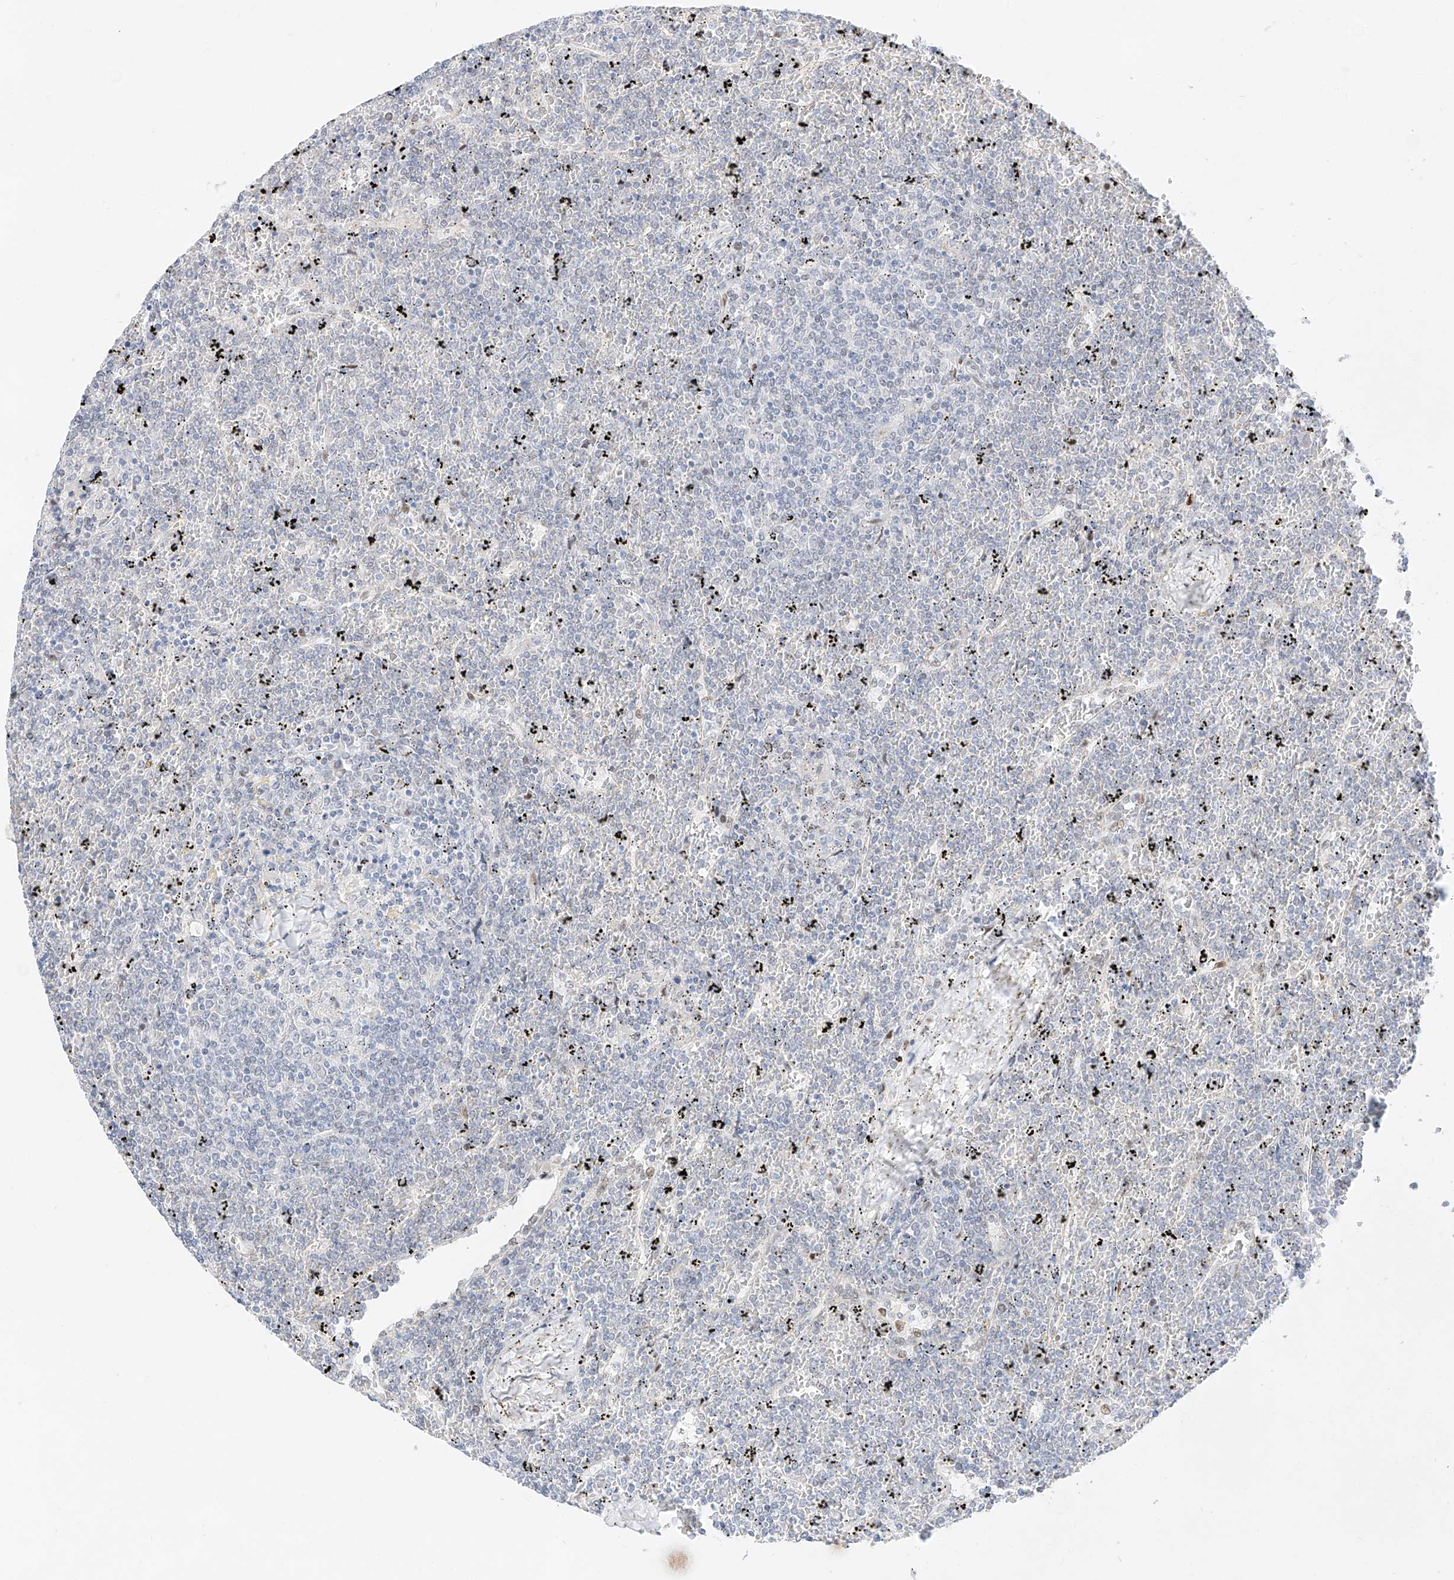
{"staining": {"intensity": "negative", "quantity": "none", "location": "none"}, "tissue": "lymphoma", "cell_type": "Tumor cells", "image_type": "cancer", "snomed": [{"axis": "morphology", "description": "Malignant lymphoma, non-Hodgkin's type, Low grade"}, {"axis": "topography", "description": "Spleen"}], "caption": "The histopathology image exhibits no staining of tumor cells in malignant lymphoma, non-Hodgkin's type (low-grade). (DAB (3,3'-diaminobenzidine) immunohistochemistry with hematoxylin counter stain).", "gene": "NT5C3B", "patient": {"sex": "female", "age": 19}}